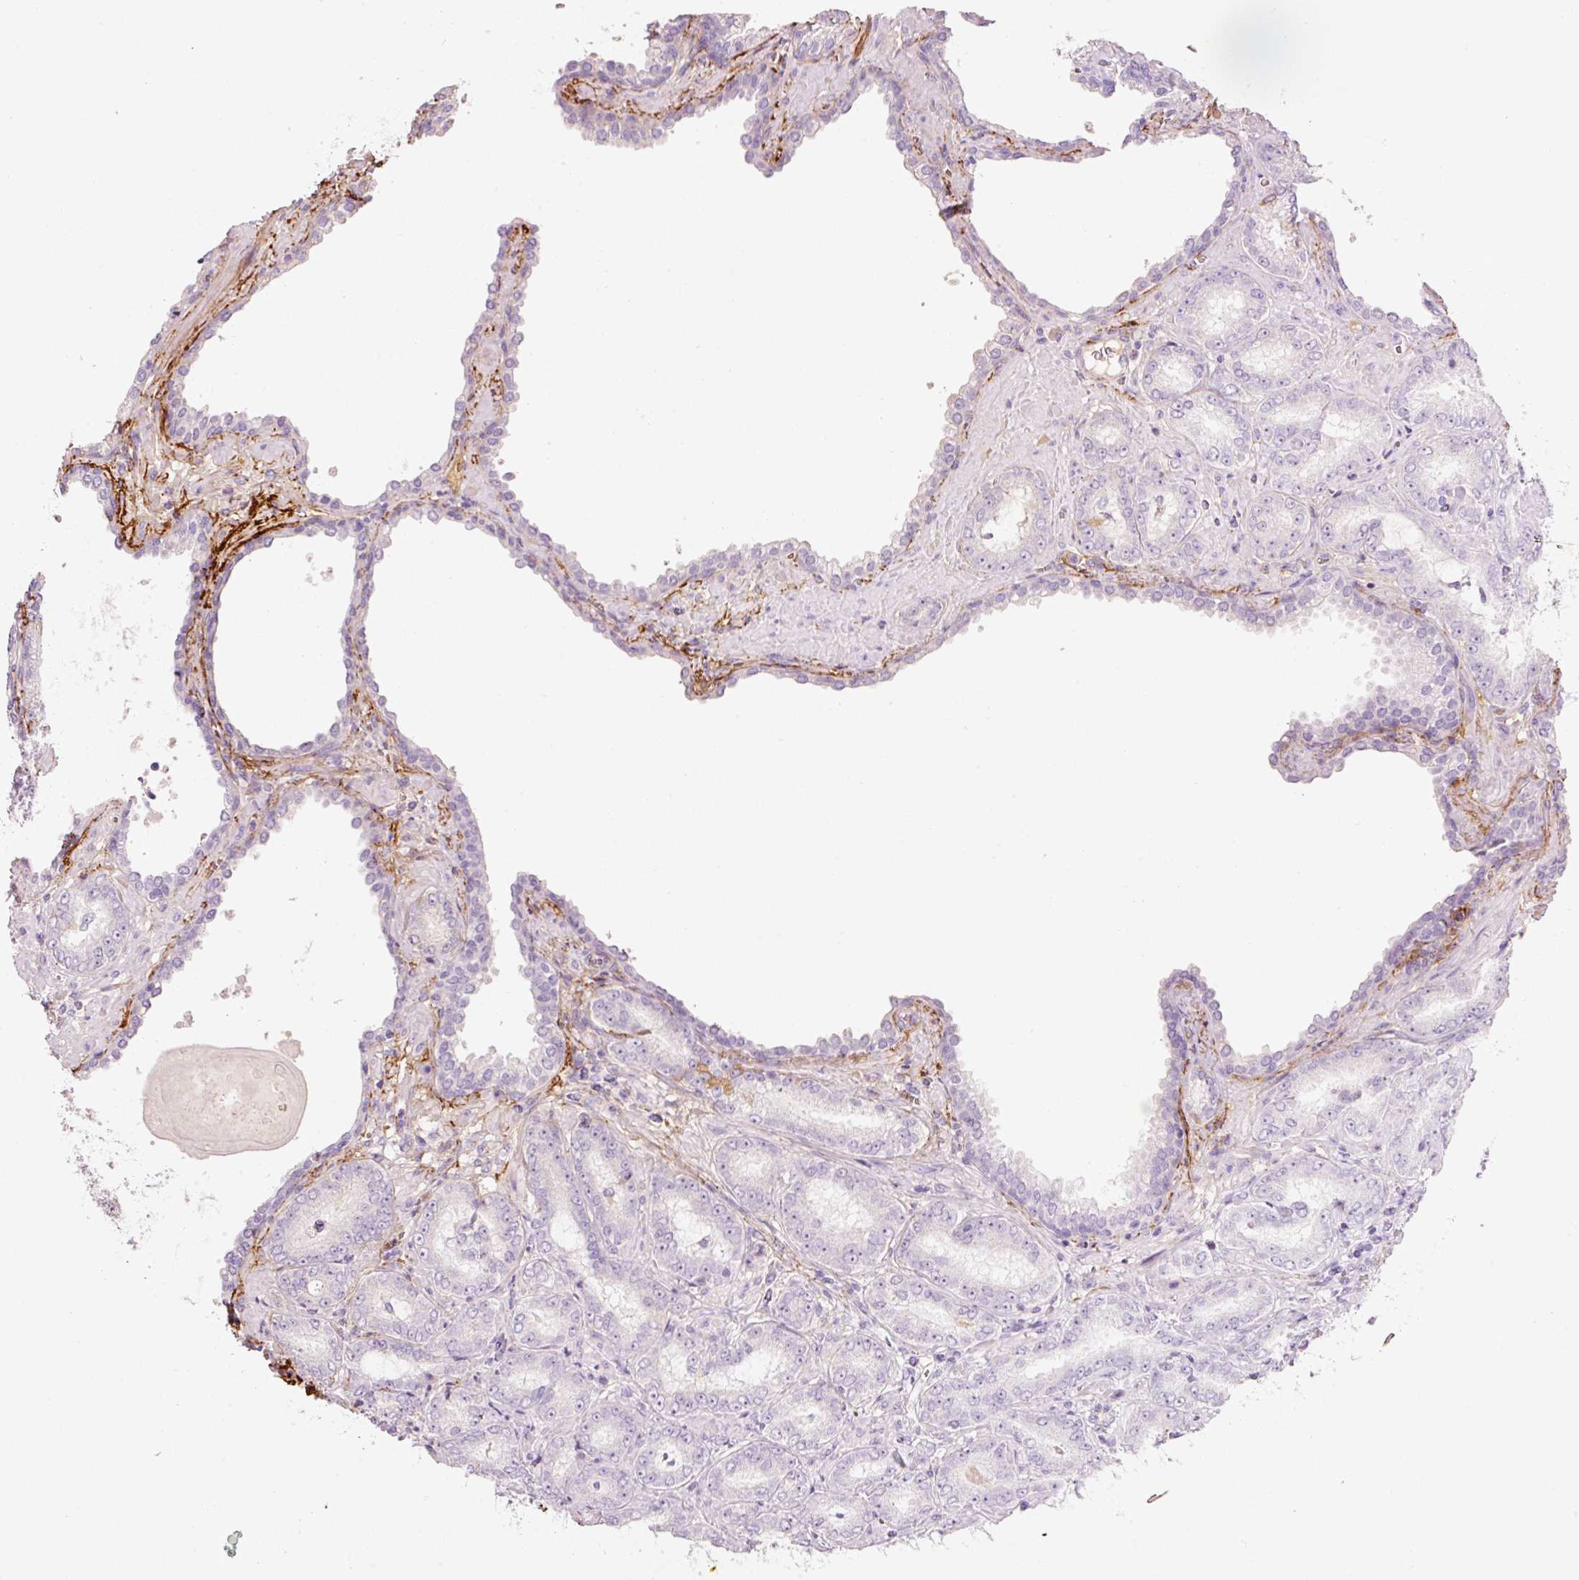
{"staining": {"intensity": "negative", "quantity": "none", "location": "none"}, "tissue": "prostate cancer", "cell_type": "Tumor cells", "image_type": "cancer", "snomed": [{"axis": "morphology", "description": "Adenocarcinoma, High grade"}, {"axis": "topography", "description": "Prostate"}], "caption": "High power microscopy image of an immunohistochemistry (IHC) photomicrograph of adenocarcinoma (high-grade) (prostate), revealing no significant positivity in tumor cells.", "gene": "MFAP4", "patient": {"sex": "male", "age": 72}}